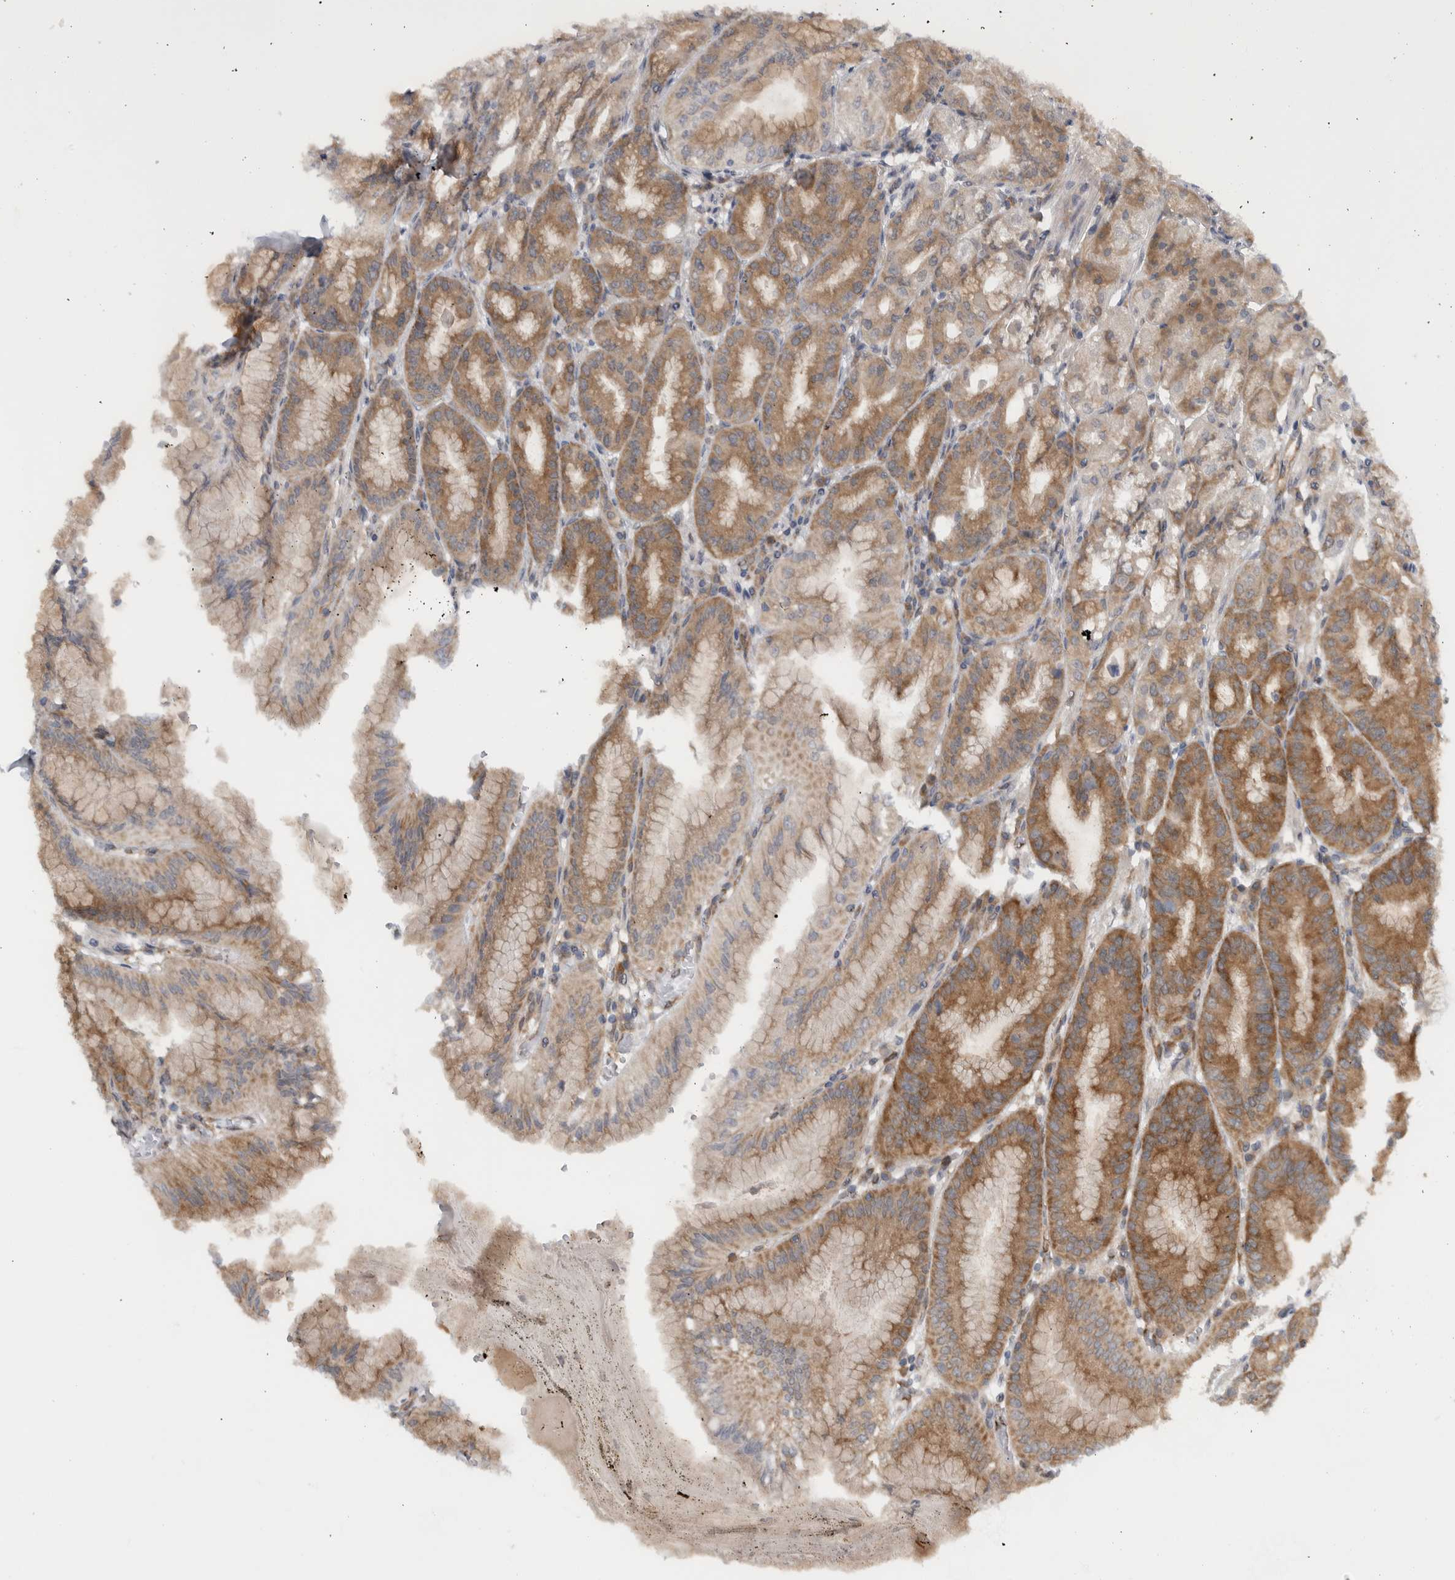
{"staining": {"intensity": "moderate", "quantity": ">75%", "location": "cytoplasmic/membranous"}, "tissue": "stomach", "cell_type": "Glandular cells", "image_type": "normal", "snomed": [{"axis": "morphology", "description": "Normal tissue, NOS"}, {"axis": "topography", "description": "Stomach, lower"}], "caption": "An image showing moderate cytoplasmic/membranous positivity in about >75% of glandular cells in unremarkable stomach, as visualized by brown immunohistochemical staining.", "gene": "CCDC43", "patient": {"sex": "male", "age": 71}}